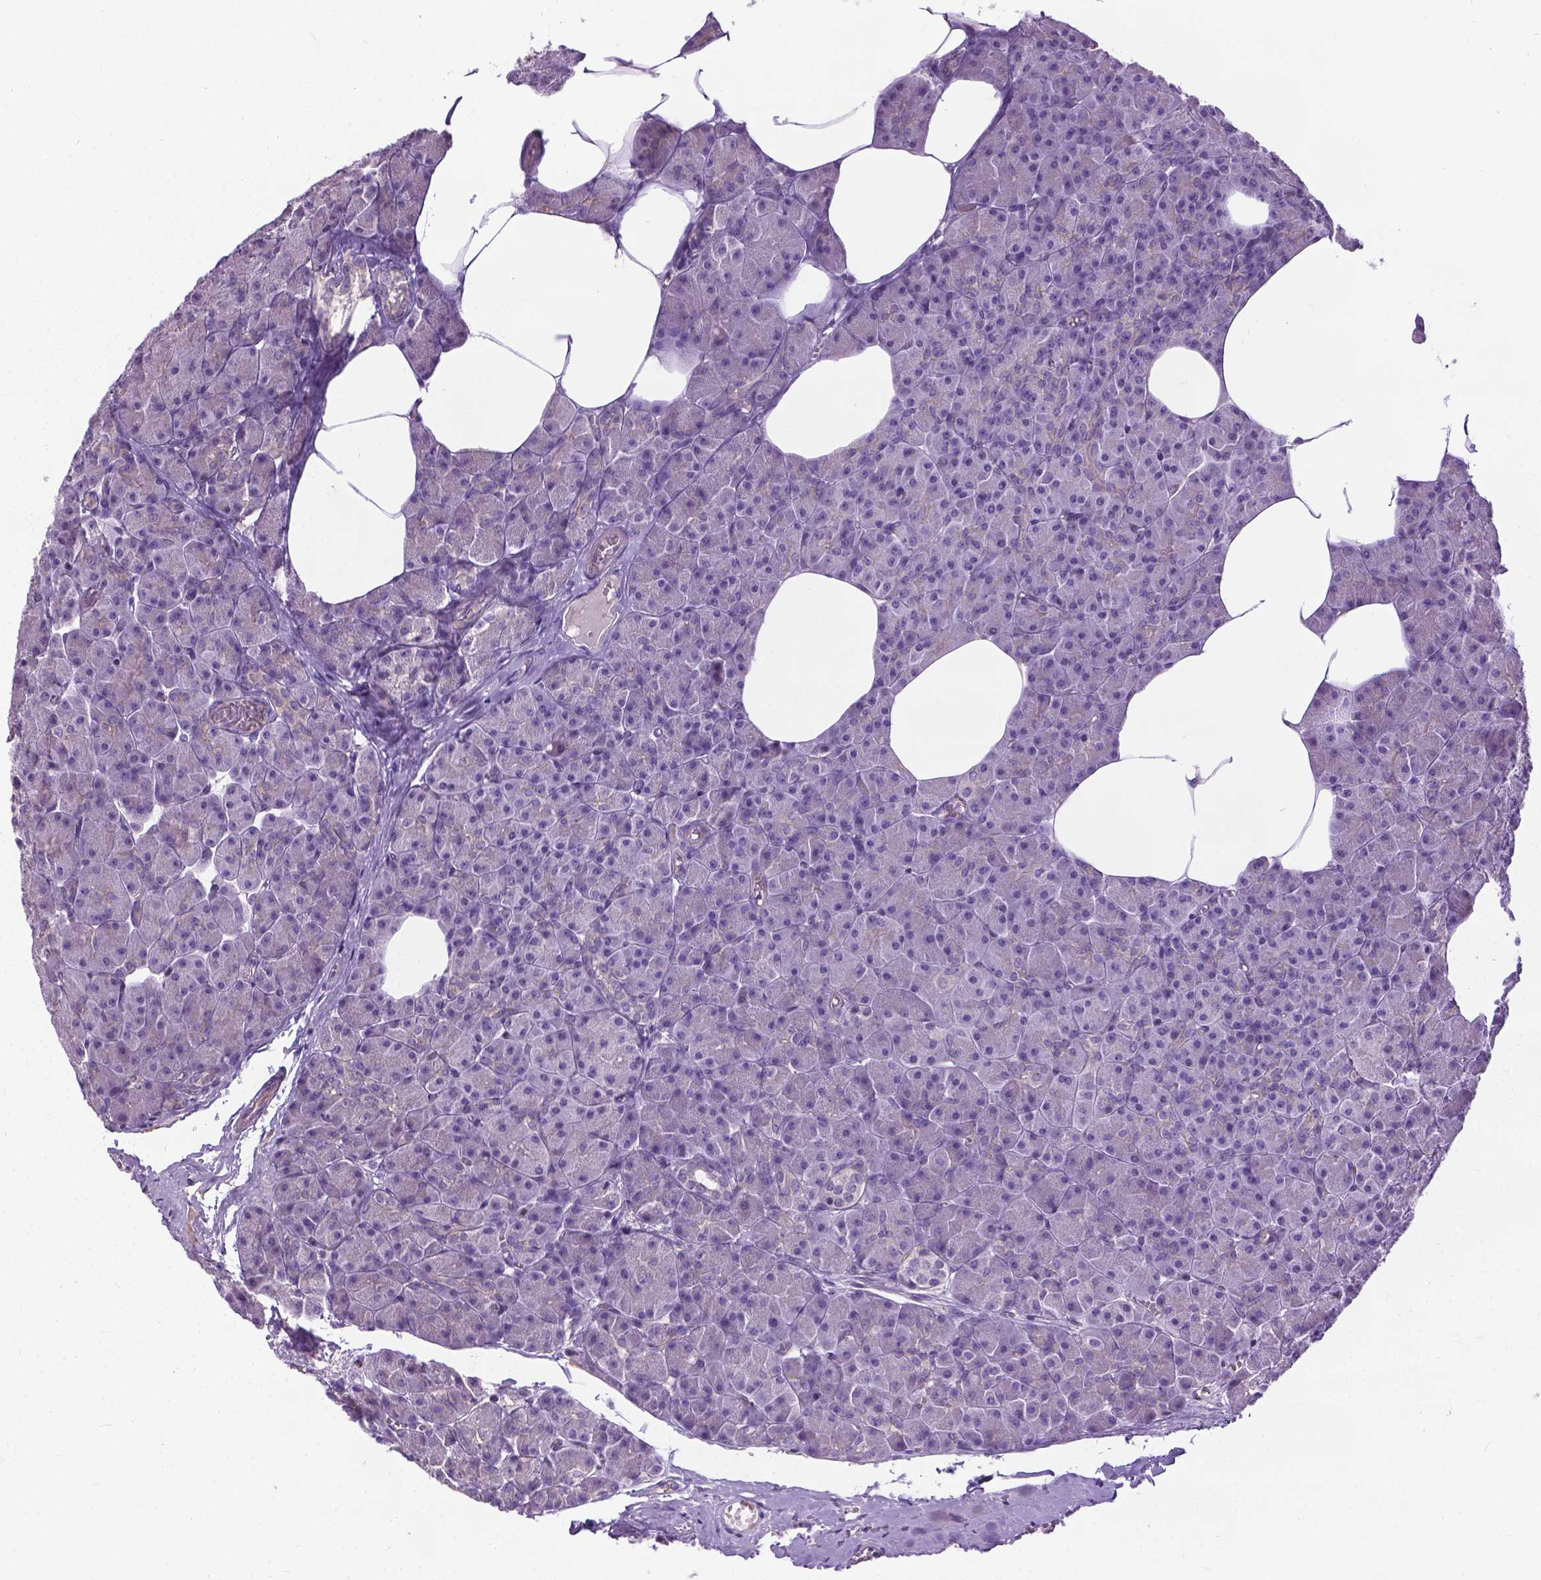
{"staining": {"intensity": "negative", "quantity": "none", "location": "none"}, "tissue": "pancreas", "cell_type": "Exocrine glandular cells", "image_type": "normal", "snomed": [{"axis": "morphology", "description": "Normal tissue, NOS"}, {"axis": "topography", "description": "Pancreas"}], "caption": "A high-resolution image shows immunohistochemistry (IHC) staining of normal pancreas, which shows no significant staining in exocrine glandular cells.", "gene": "JAK3", "patient": {"sex": "female", "age": 45}}